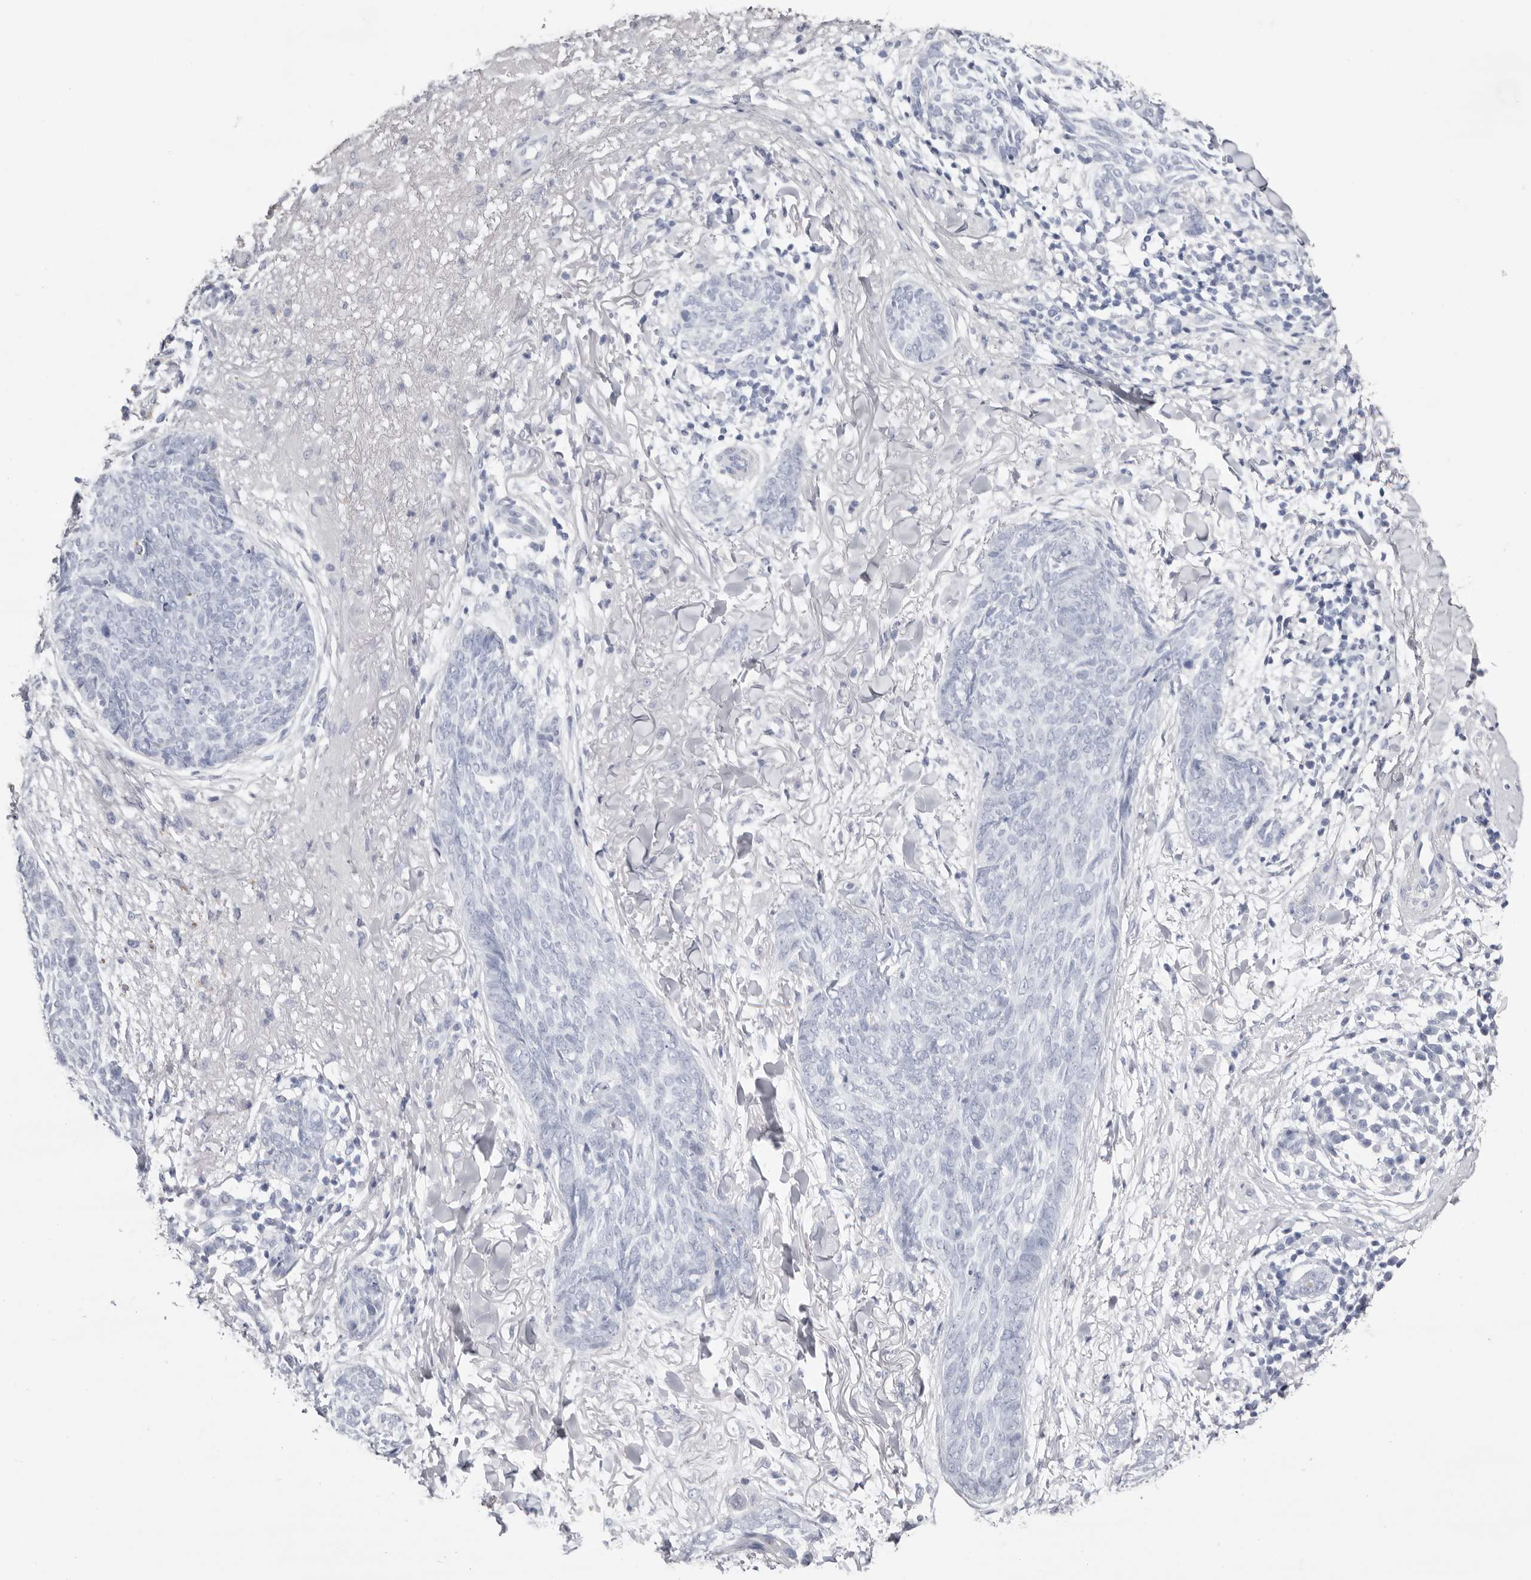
{"staining": {"intensity": "negative", "quantity": "none", "location": "none"}, "tissue": "skin cancer", "cell_type": "Tumor cells", "image_type": "cancer", "snomed": [{"axis": "morphology", "description": "Basal cell carcinoma"}, {"axis": "topography", "description": "Skin"}], "caption": "An IHC histopathology image of skin basal cell carcinoma is shown. There is no staining in tumor cells of skin basal cell carcinoma.", "gene": "LPO", "patient": {"sex": "male", "age": 85}}